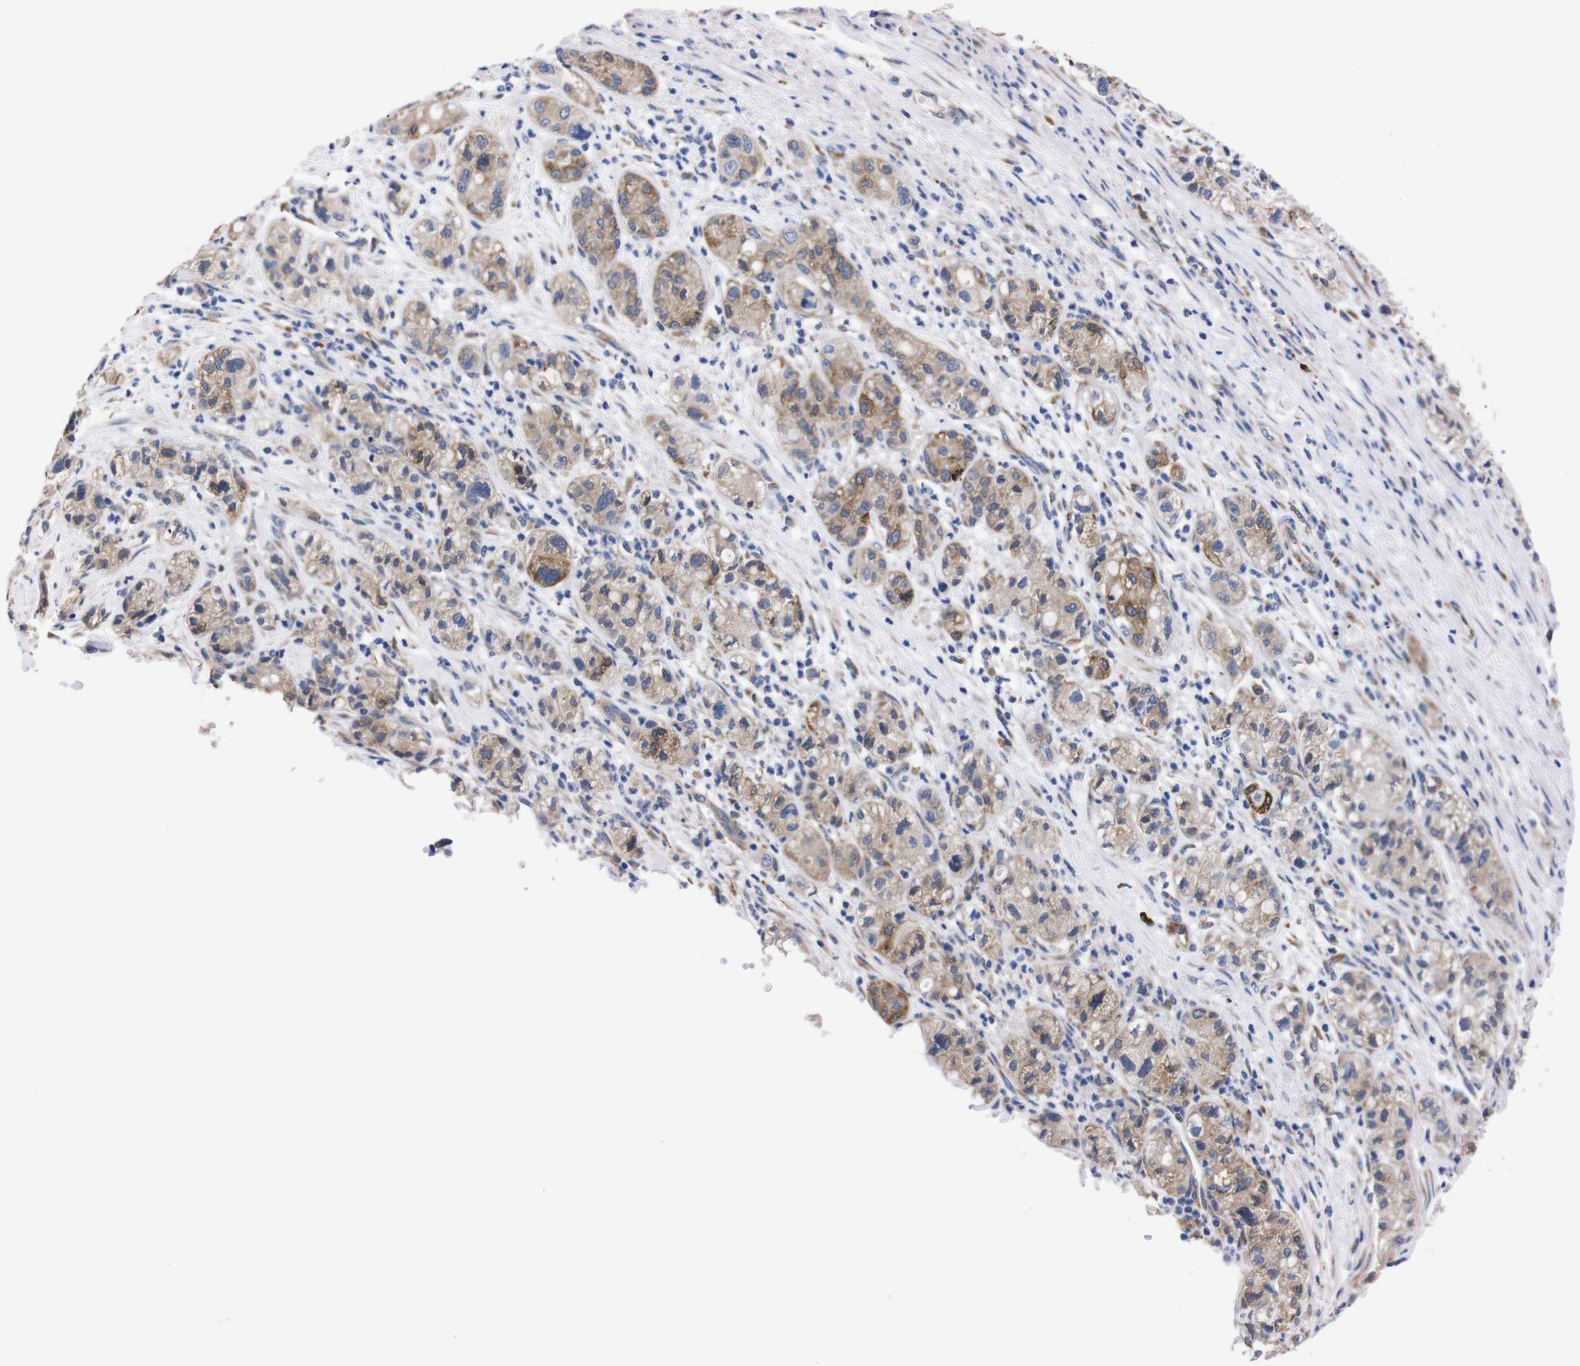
{"staining": {"intensity": "moderate", "quantity": "25%-75%", "location": "cytoplasmic/membranous"}, "tissue": "pancreatic cancer", "cell_type": "Tumor cells", "image_type": "cancer", "snomed": [{"axis": "morphology", "description": "Adenocarcinoma, NOS"}, {"axis": "topography", "description": "Pancreas"}], "caption": "Immunohistochemical staining of pancreatic adenocarcinoma displays medium levels of moderate cytoplasmic/membranous staining in about 25%-75% of tumor cells.", "gene": "NEBL", "patient": {"sex": "female", "age": 78}}